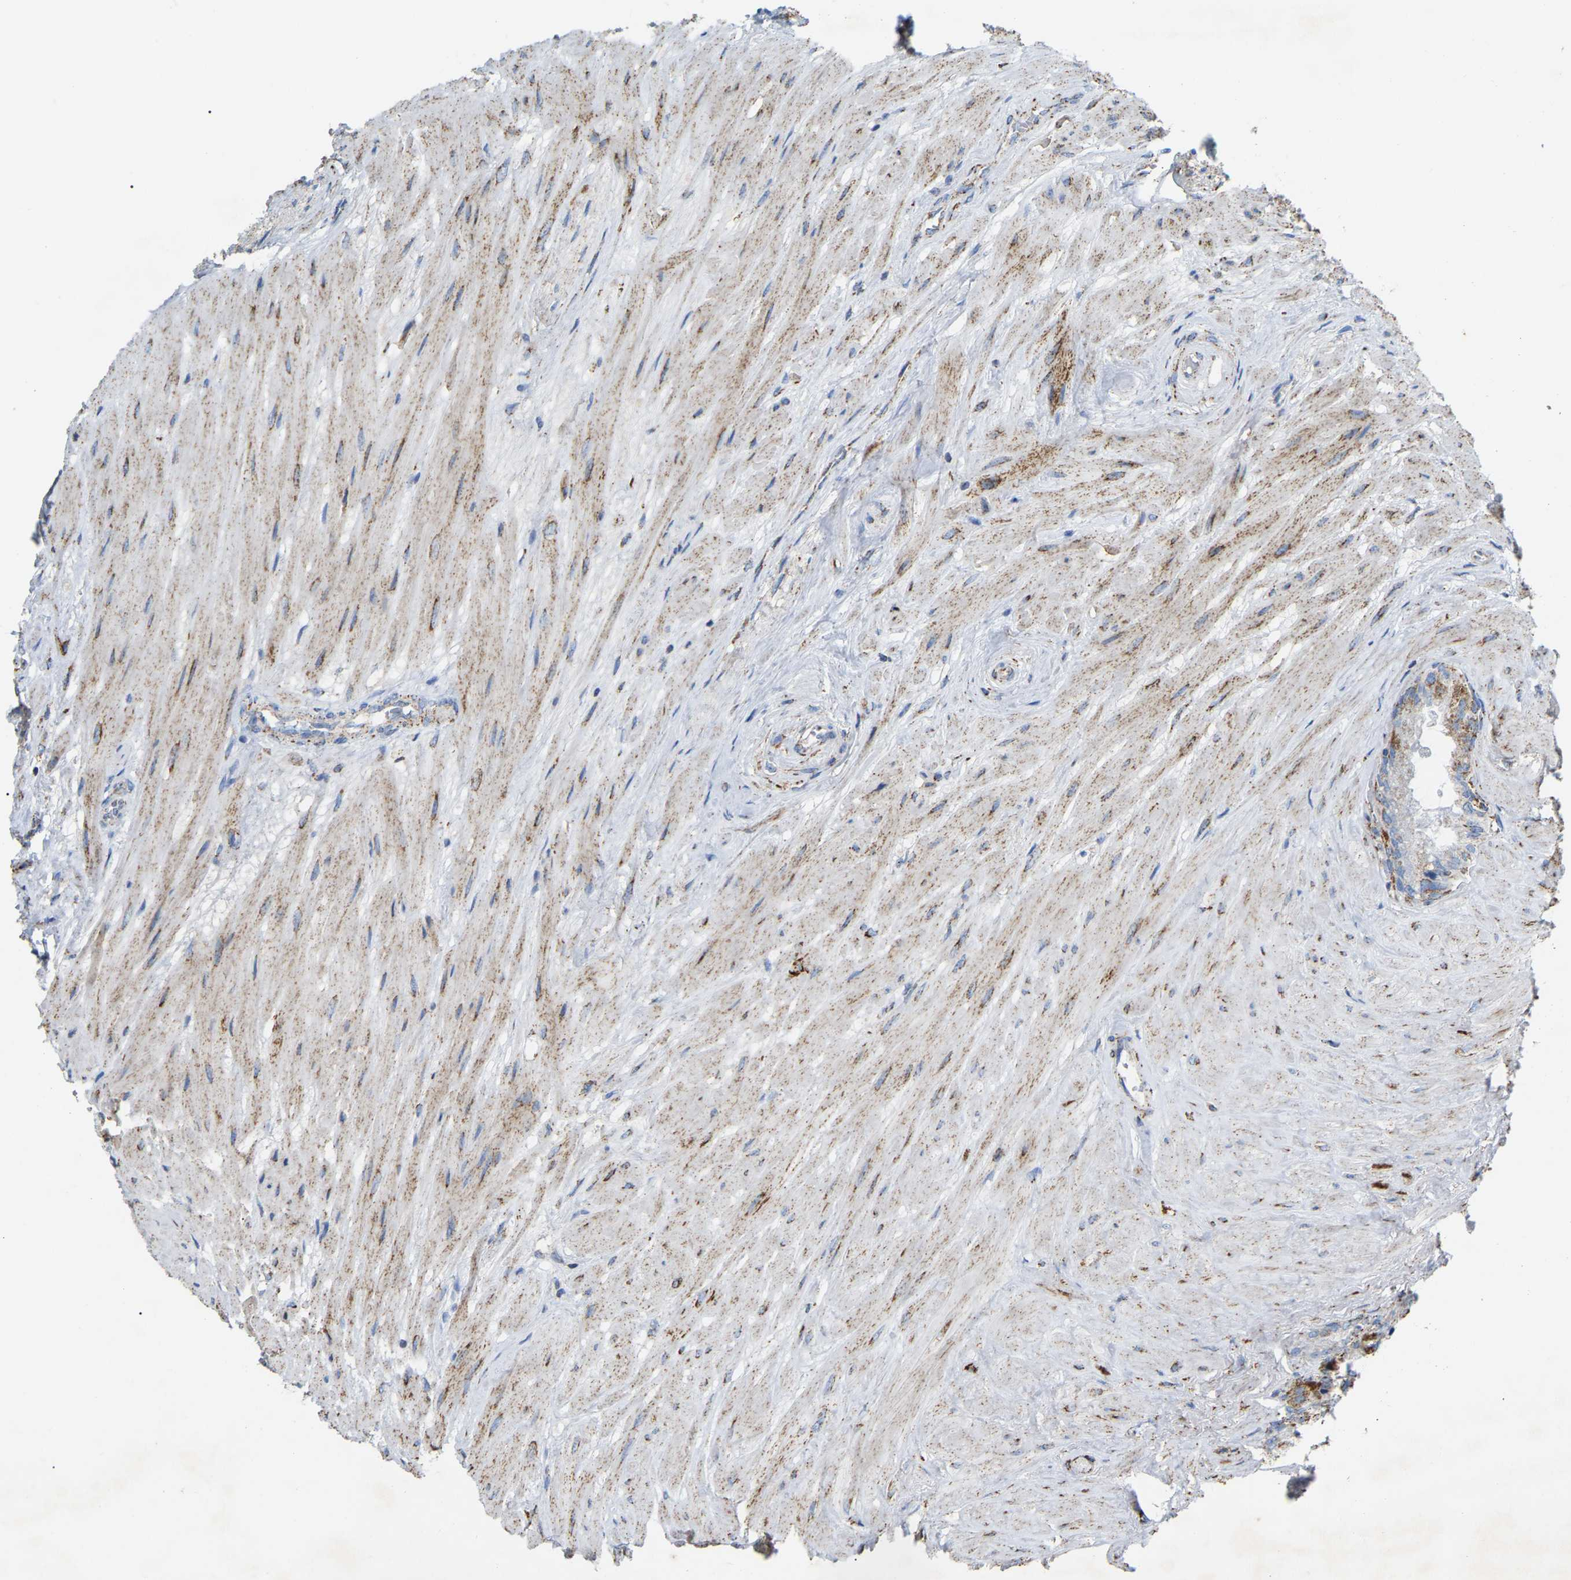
{"staining": {"intensity": "moderate", "quantity": "25%-75%", "location": "cytoplasmic/membranous"}, "tissue": "seminal vesicle", "cell_type": "Glandular cells", "image_type": "normal", "snomed": [{"axis": "morphology", "description": "Normal tissue, NOS"}, {"axis": "topography", "description": "Seminal veicle"}], "caption": "Protein expression analysis of benign human seminal vesicle reveals moderate cytoplasmic/membranous expression in approximately 25%-75% of glandular cells.", "gene": "HIBADH", "patient": {"sex": "male", "age": 46}}